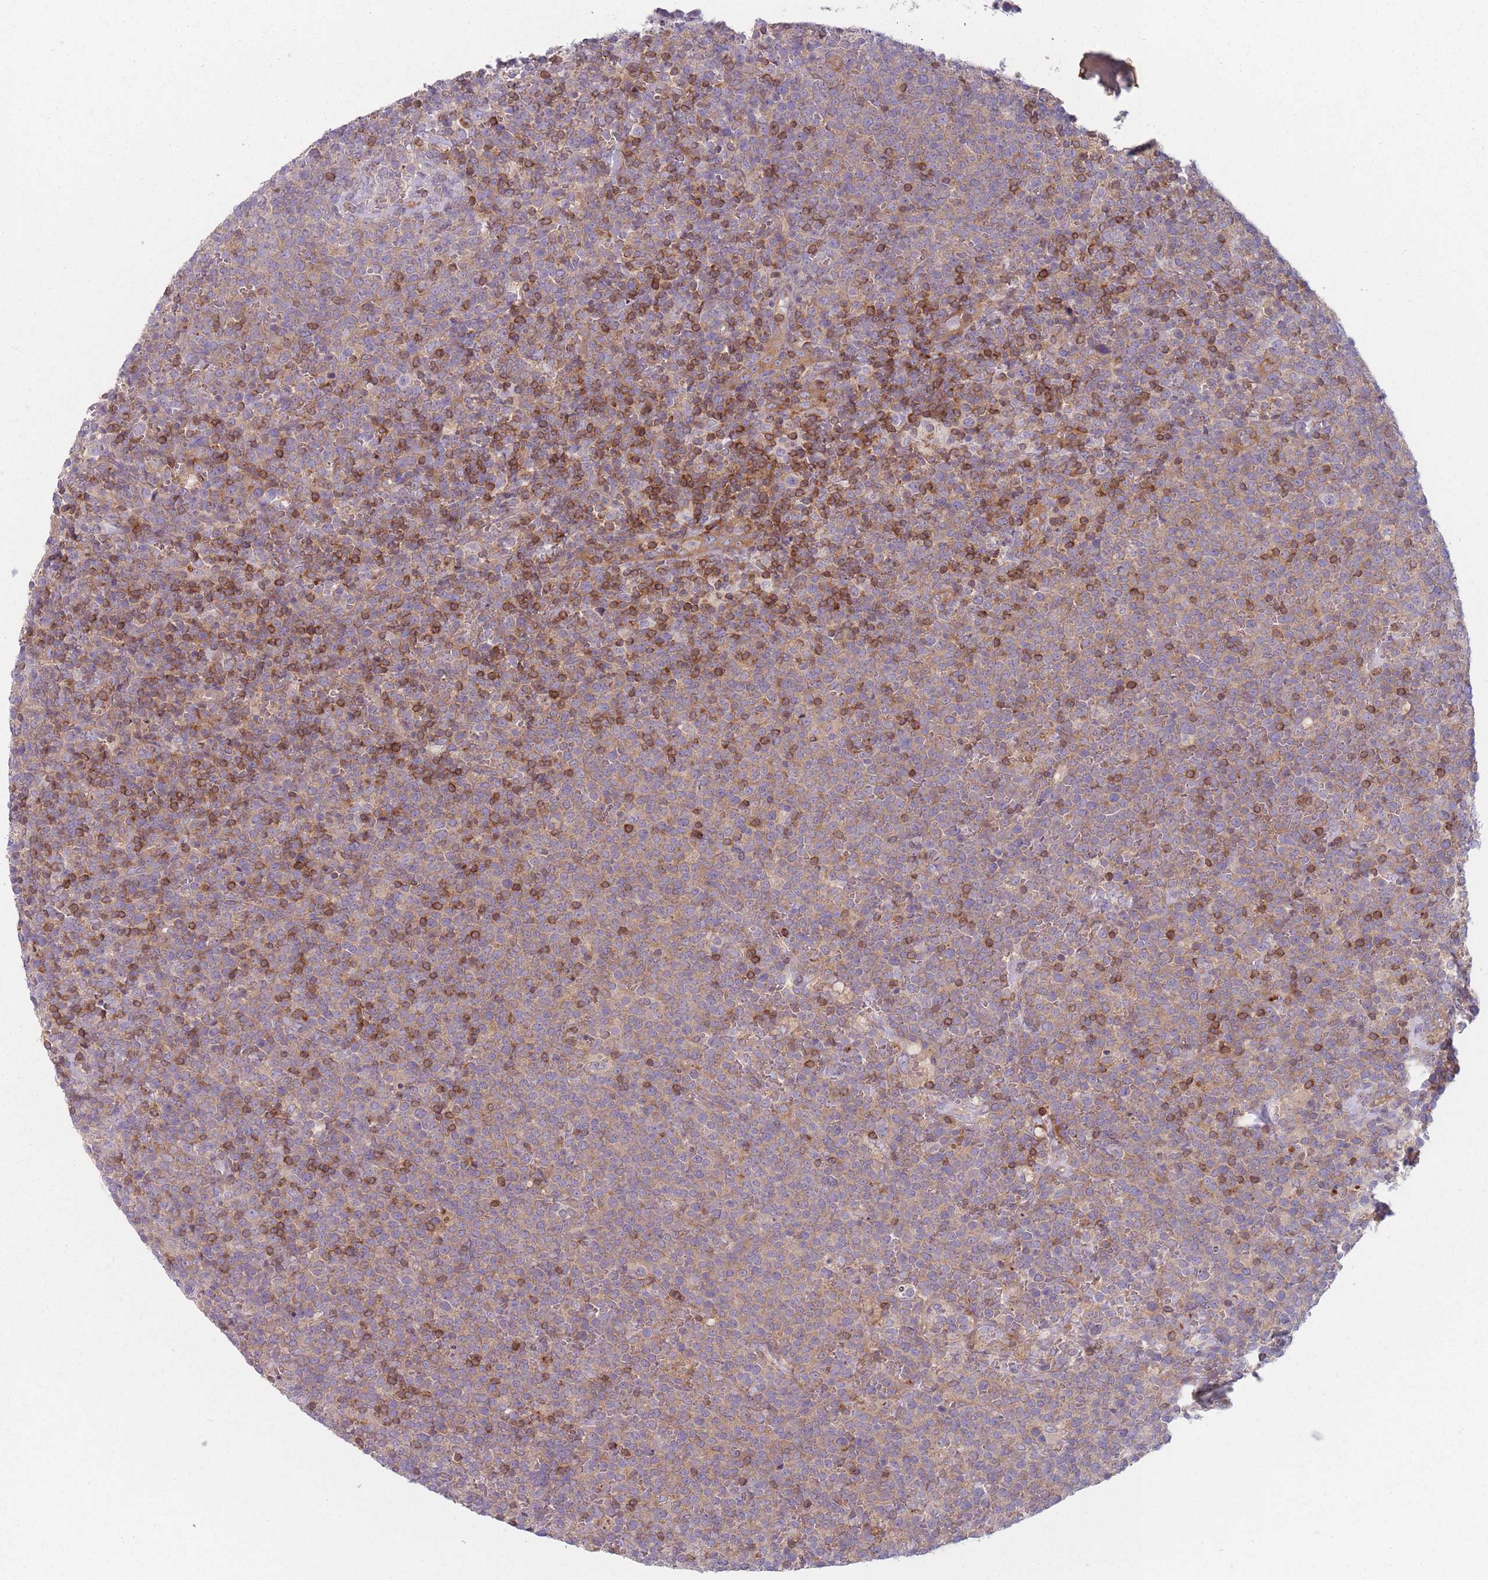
{"staining": {"intensity": "weak", "quantity": "25%-75%", "location": "cytoplasmic/membranous"}, "tissue": "lymphoma", "cell_type": "Tumor cells", "image_type": "cancer", "snomed": [{"axis": "morphology", "description": "Malignant lymphoma, non-Hodgkin's type, High grade"}, {"axis": "topography", "description": "Lymph node"}], "caption": "Immunohistochemistry photomicrograph of neoplastic tissue: malignant lymphoma, non-Hodgkin's type (high-grade) stained using immunohistochemistry (IHC) demonstrates low levels of weak protein expression localized specifically in the cytoplasmic/membranous of tumor cells, appearing as a cytoplasmic/membranous brown color.", "gene": "HSBP1L1", "patient": {"sex": "male", "age": 61}}